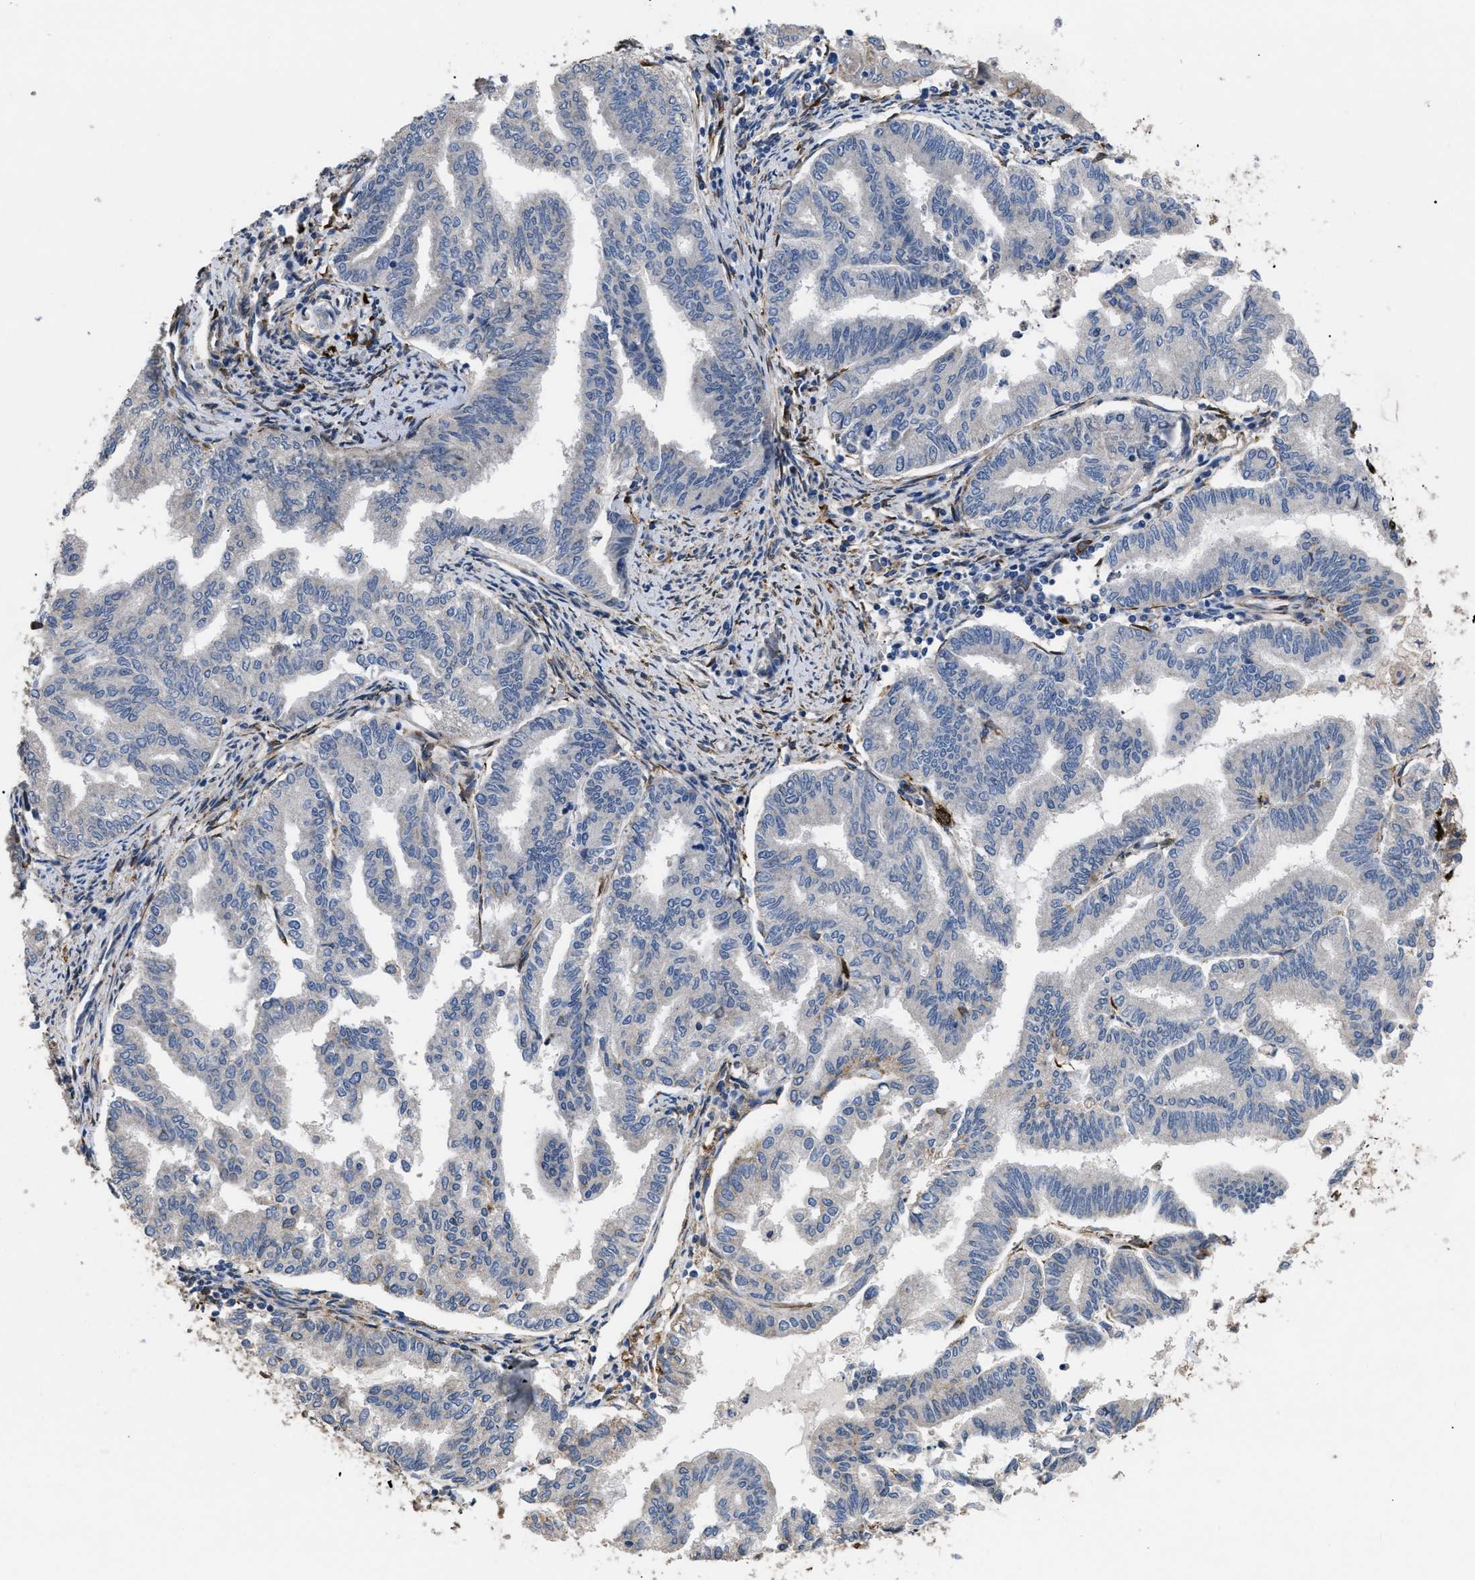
{"staining": {"intensity": "negative", "quantity": "none", "location": "none"}, "tissue": "endometrial cancer", "cell_type": "Tumor cells", "image_type": "cancer", "snomed": [{"axis": "morphology", "description": "Adenocarcinoma, NOS"}, {"axis": "topography", "description": "Endometrium"}], "caption": "Protein analysis of endometrial cancer (adenocarcinoma) shows no significant expression in tumor cells.", "gene": "SQLE", "patient": {"sex": "female", "age": 79}}